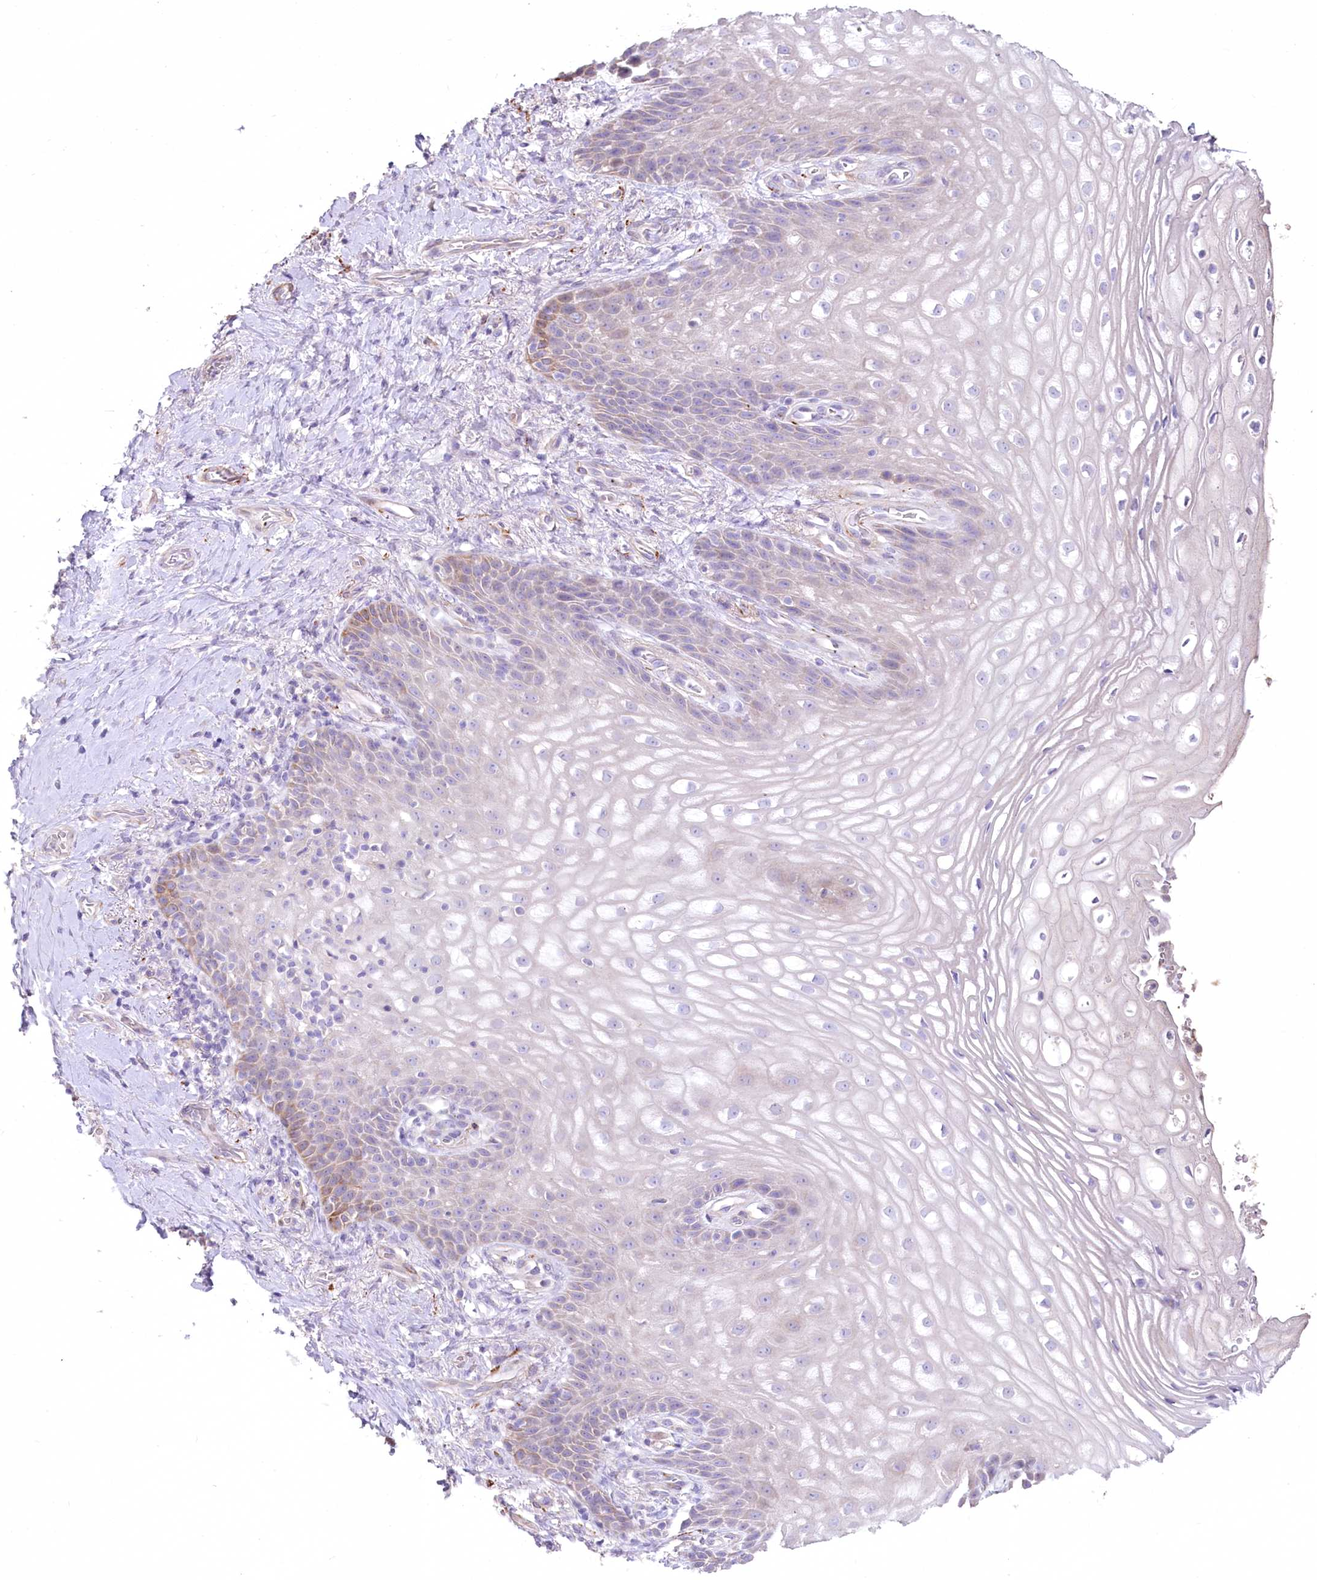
{"staining": {"intensity": "moderate", "quantity": "<25%", "location": "cytoplasmic/membranous"}, "tissue": "vagina", "cell_type": "Squamous epithelial cells", "image_type": "normal", "snomed": [{"axis": "morphology", "description": "Normal tissue, NOS"}, {"axis": "topography", "description": "Vagina"}], "caption": "Immunohistochemical staining of benign human vagina shows <25% levels of moderate cytoplasmic/membranous protein staining in about <25% of squamous epithelial cells.", "gene": "ANGPTL3", "patient": {"sex": "female", "age": 60}}